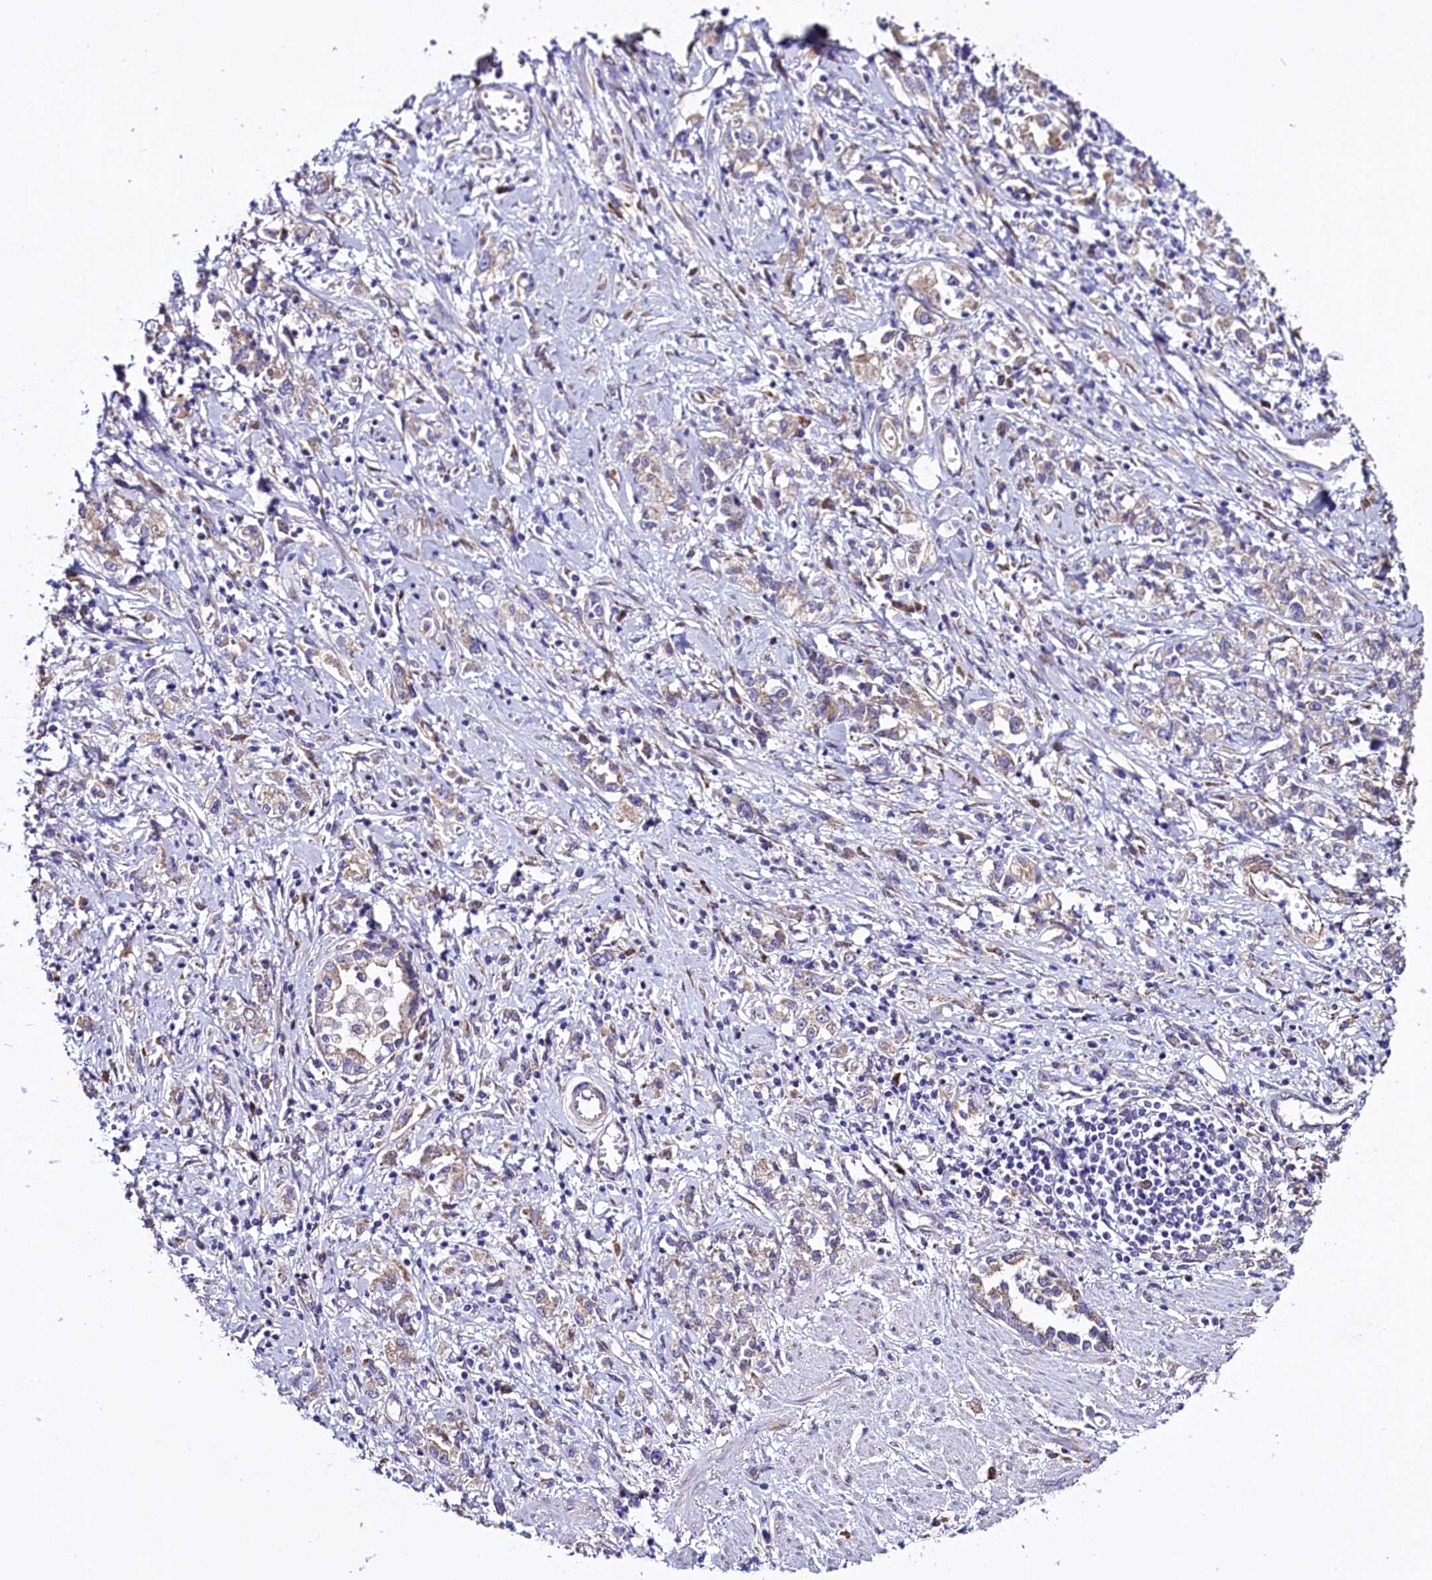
{"staining": {"intensity": "weak", "quantity": "<25%", "location": "cytoplasmic/membranous"}, "tissue": "stomach cancer", "cell_type": "Tumor cells", "image_type": "cancer", "snomed": [{"axis": "morphology", "description": "Adenocarcinoma, NOS"}, {"axis": "topography", "description": "Stomach"}], "caption": "Stomach adenocarcinoma stained for a protein using immunohistochemistry shows no expression tumor cells.", "gene": "UACA", "patient": {"sex": "female", "age": 76}}